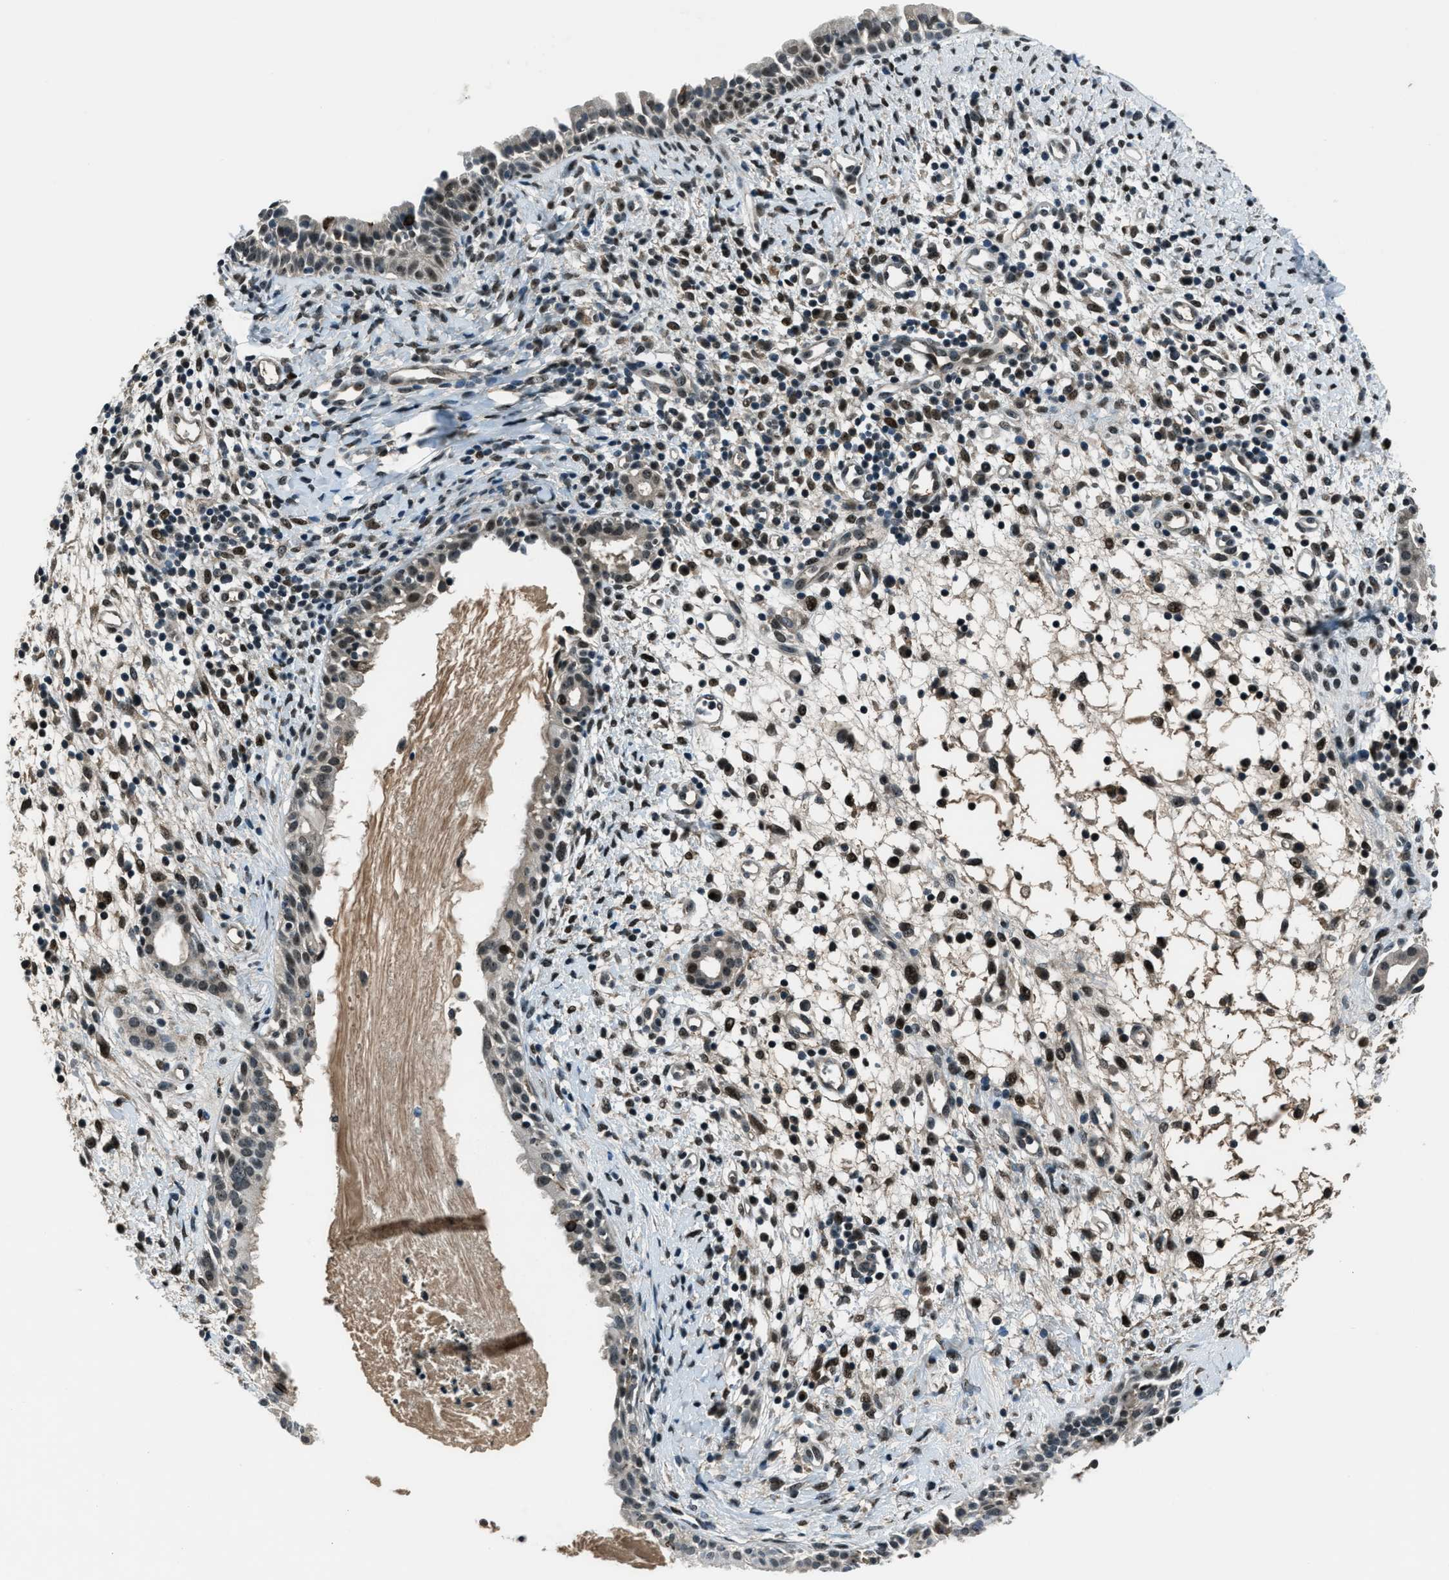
{"staining": {"intensity": "moderate", "quantity": "25%-75%", "location": "cytoplasmic/membranous,nuclear"}, "tissue": "nasopharynx", "cell_type": "Respiratory epithelial cells", "image_type": "normal", "snomed": [{"axis": "morphology", "description": "Normal tissue, NOS"}, {"axis": "topography", "description": "Nasopharynx"}], "caption": "The immunohistochemical stain highlights moderate cytoplasmic/membranous,nuclear positivity in respiratory epithelial cells of unremarkable nasopharynx. (Stains: DAB (3,3'-diaminobenzidine) in brown, nuclei in blue, Microscopy: brightfield microscopy at high magnification).", "gene": "ACTL9", "patient": {"sex": "male", "age": 22}}